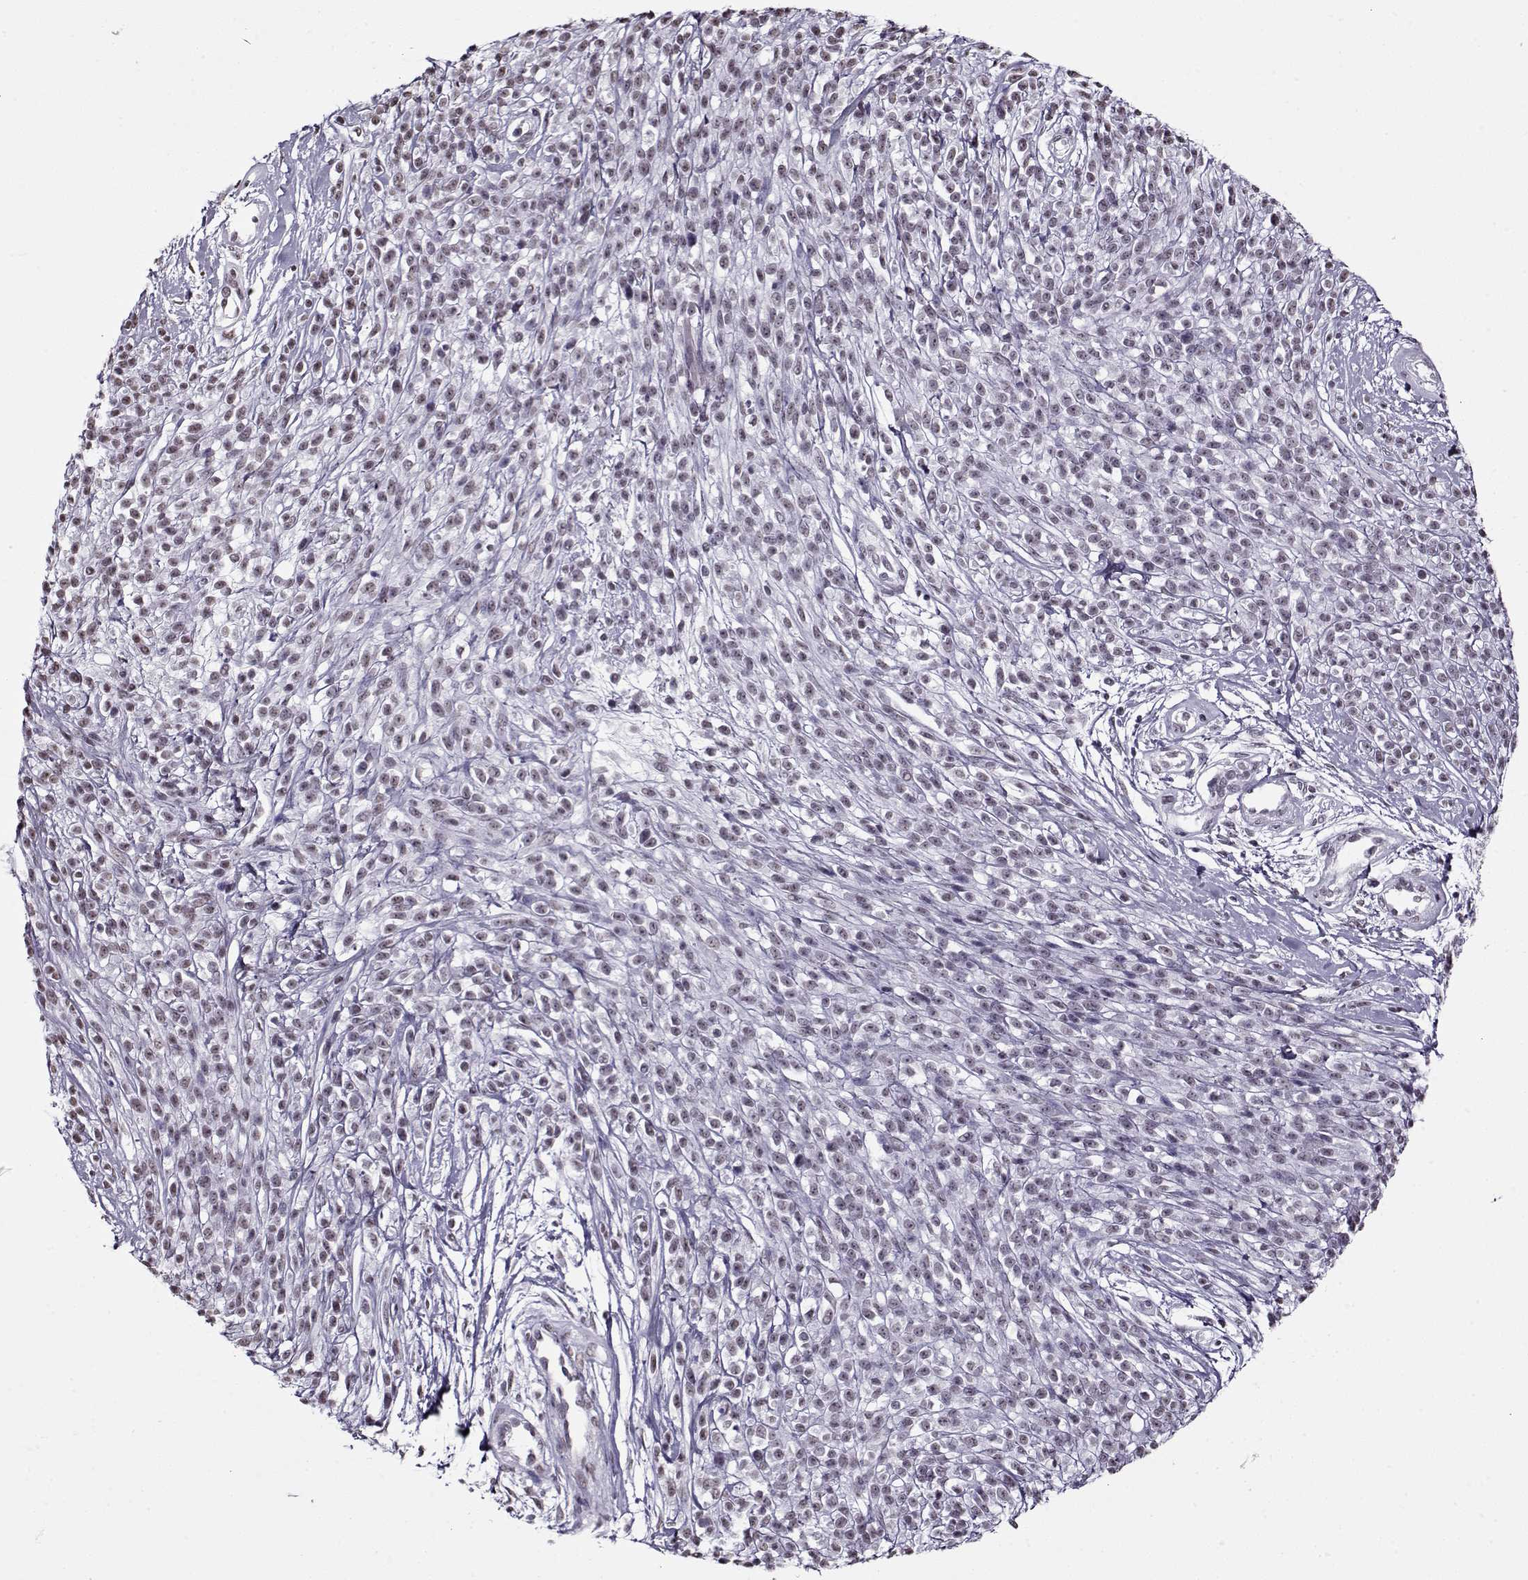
{"staining": {"intensity": "weak", "quantity": "<25%", "location": "nuclear"}, "tissue": "melanoma", "cell_type": "Tumor cells", "image_type": "cancer", "snomed": [{"axis": "morphology", "description": "Malignant melanoma, NOS"}, {"axis": "topography", "description": "Skin"}, {"axis": "topography", "description": "Skin of trunk"}], "caption": "DAB (3,3'-diaminobenzidine) immunohistochemical staining of melanoma exhibits no significant expression in tumor cells.", "gene": "PRMT8", "patient": {"sex": "male", "age": 74}}